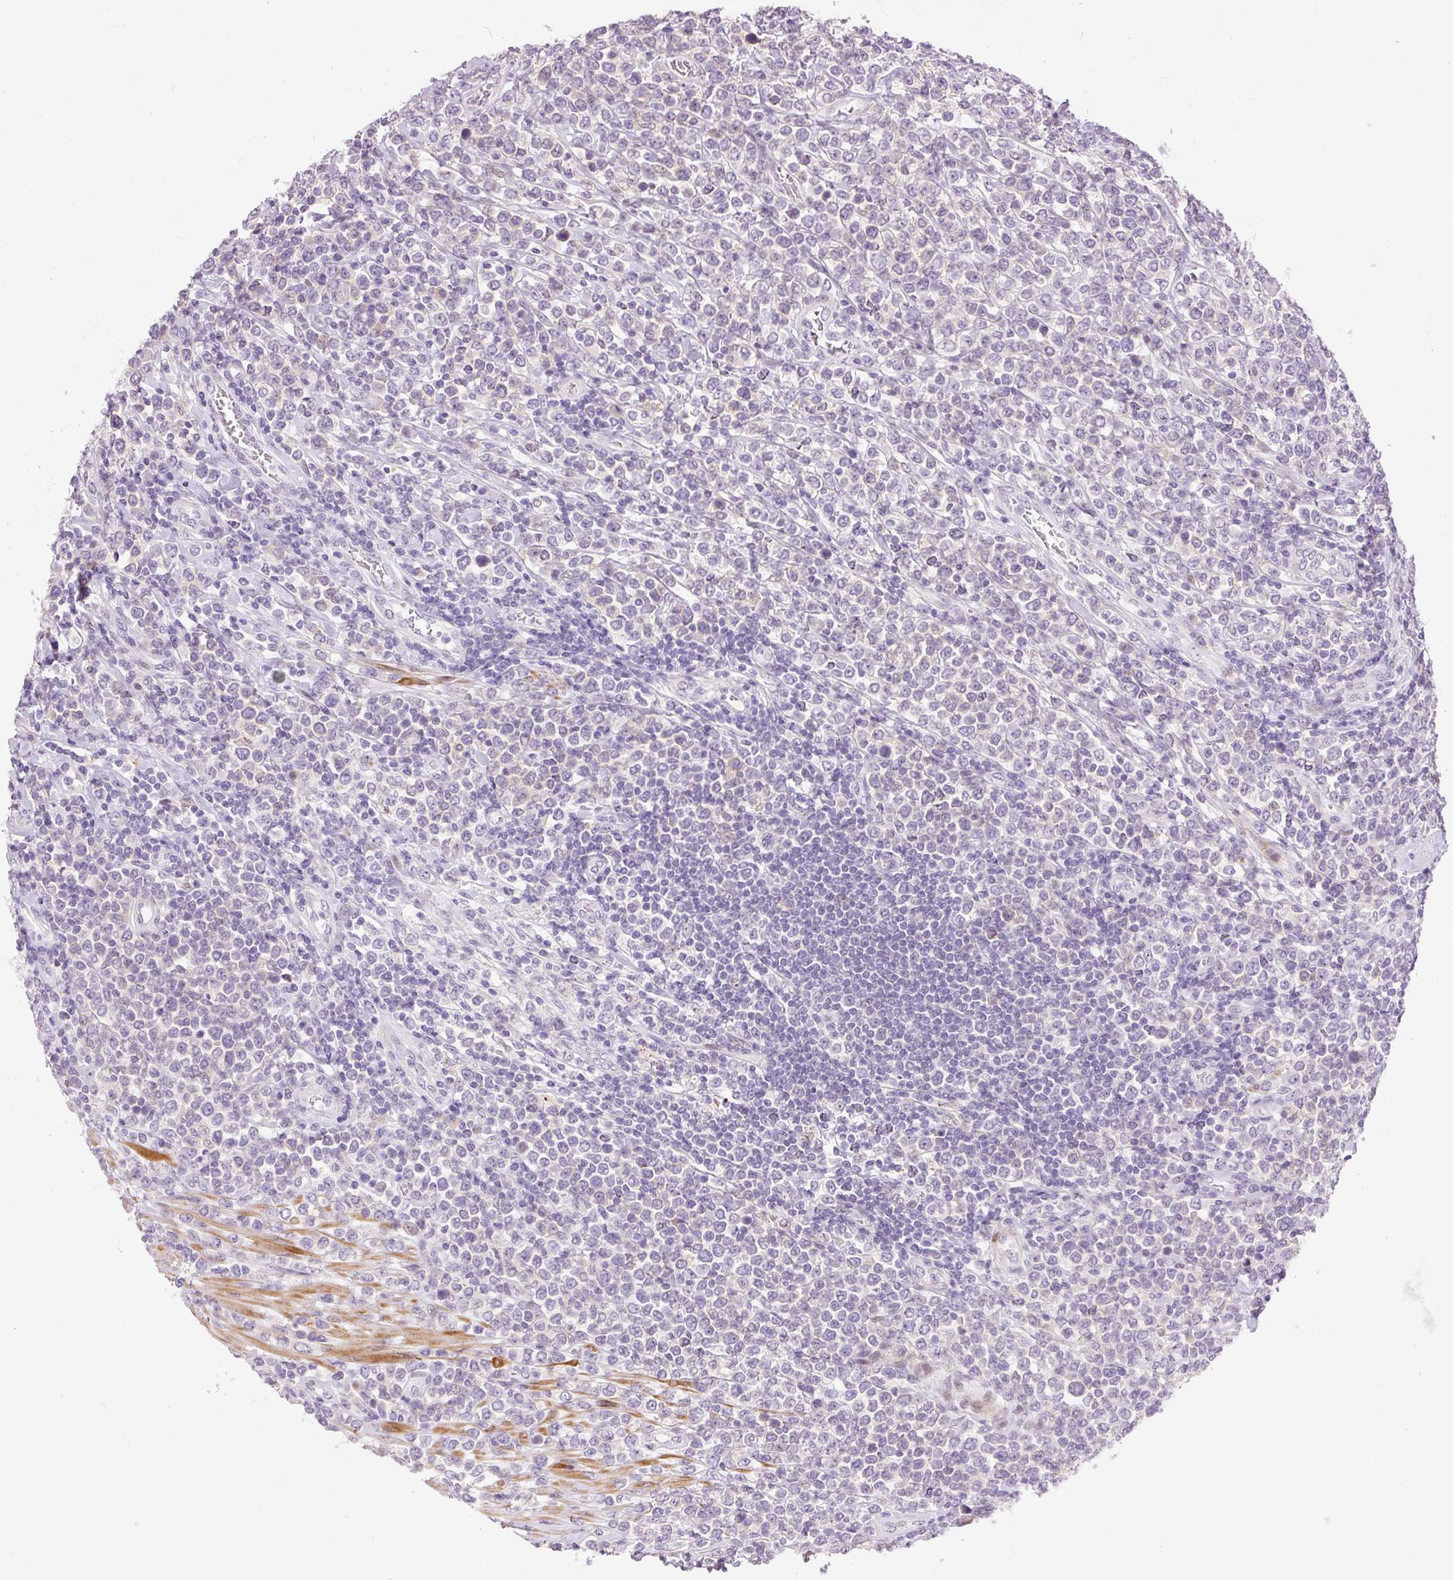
{"staining": {"intensity": "negative", "quantity": "none", "location": "none"}, "tissue": "lymphoma", "cell_type": "Tumor cells", "image_type": "cancer", "snomed": [{"axis": "morphology", "description": "Malignant lymphoma, non-Hodgkin's type, High grade"}, {"axis": "topography", "description": "Soft tissue"}], "caption": "A high-resolution micrograph shows IHC staining of lymphoma, which demonstrates no significant positivity in tumor cells.", "gene": "HNF1A", "patient": {"sex": "female", "age": 56}}